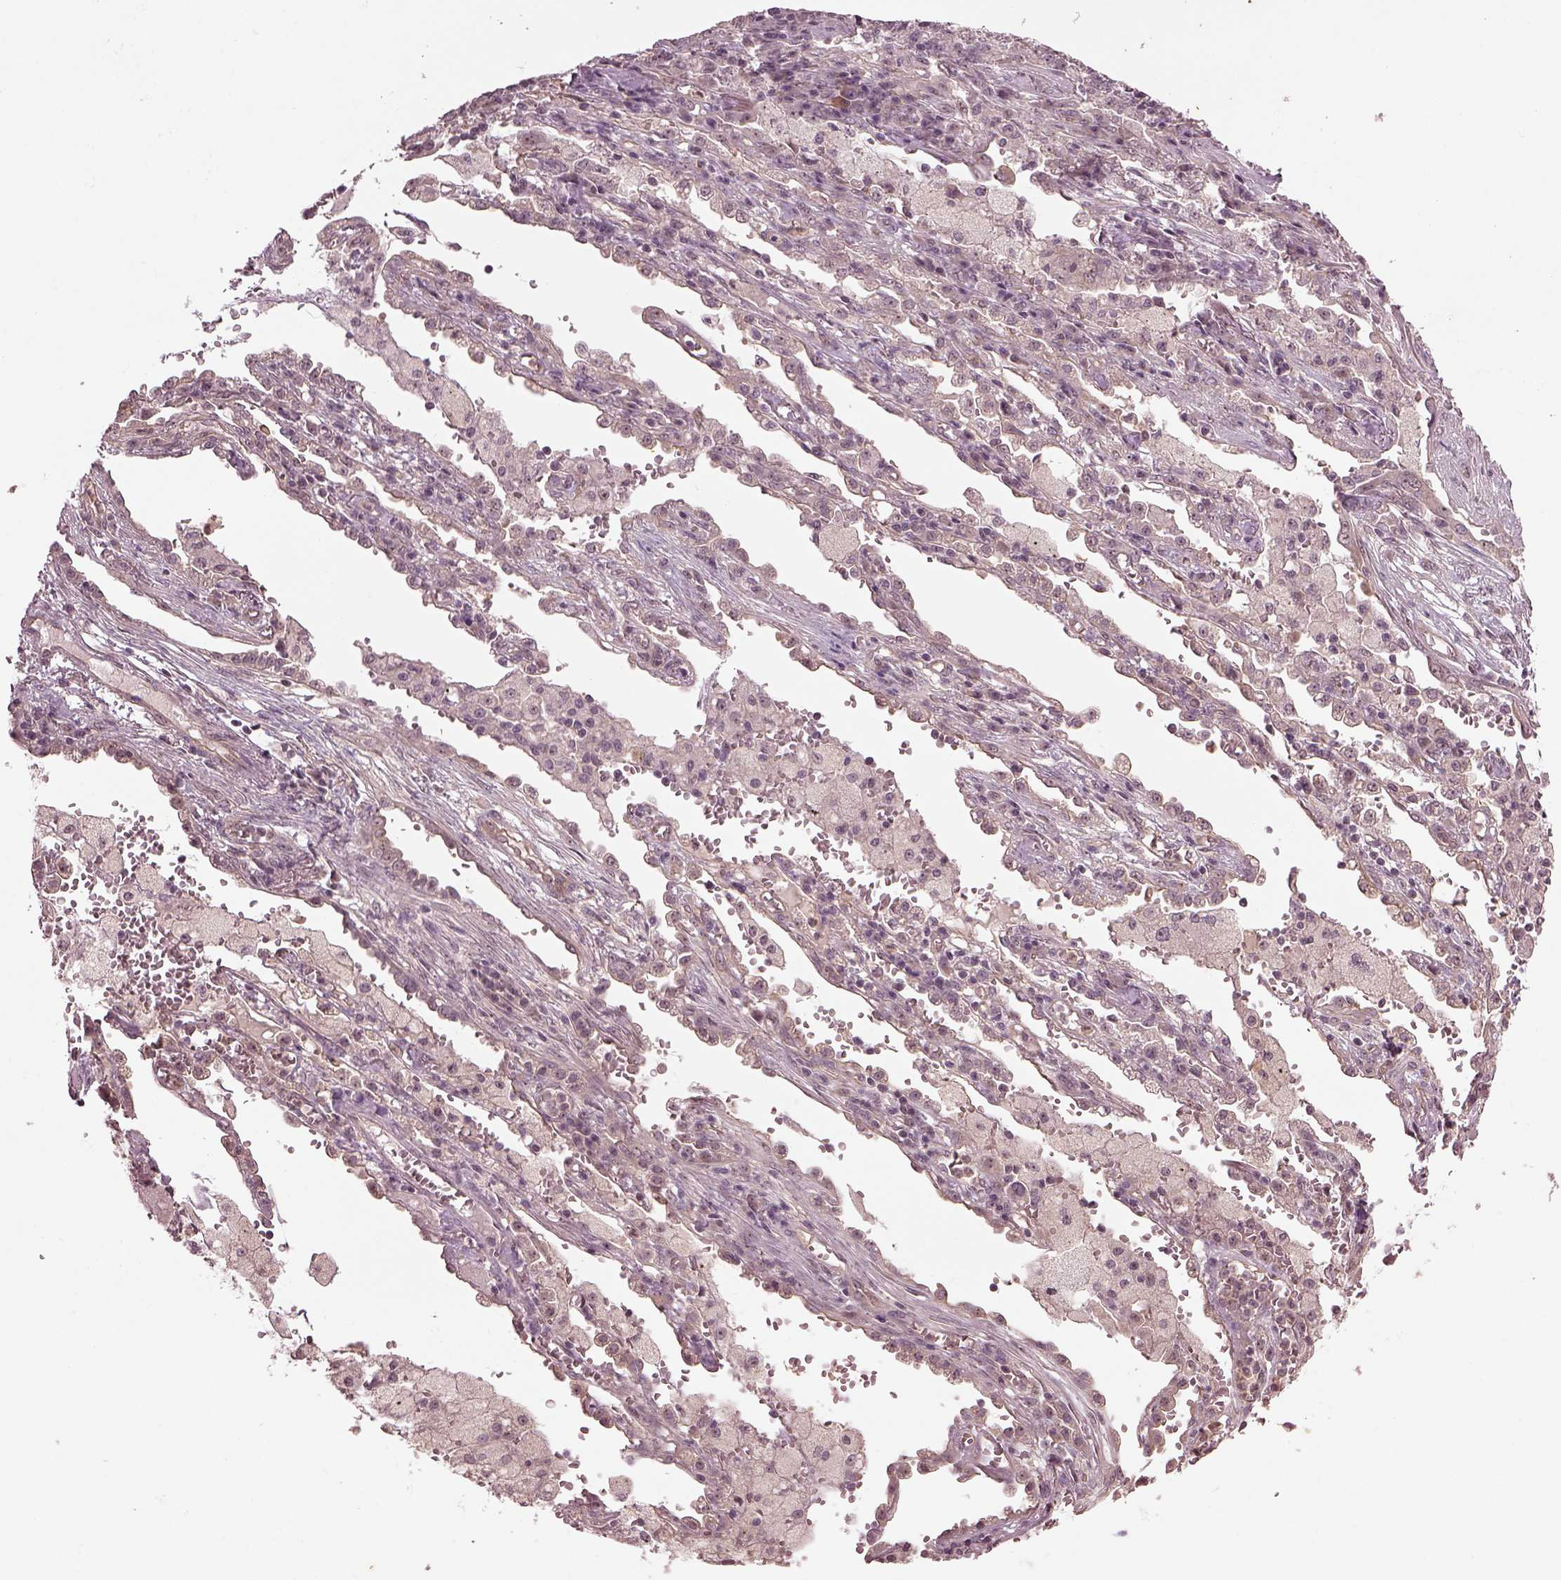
{"staining": {"intensity": "weak", "quantity": "<25%", "location": "nuclear"}, "tissue": "lung cancer", "cell_type": "Tumor cells", "image_type": "cancer", "snomed": [{"axis": "morphology", "description": "Adenocarcinoma, NOS"}, {"axis": "topography", "description": "Lung"}], "caption": "The IHC micrograph has no significant staining in tumor cells of adenocarcinoma (lung) tissue.", "gene": "GNRH1", "patient": {"sex": "male", "age": 57}}